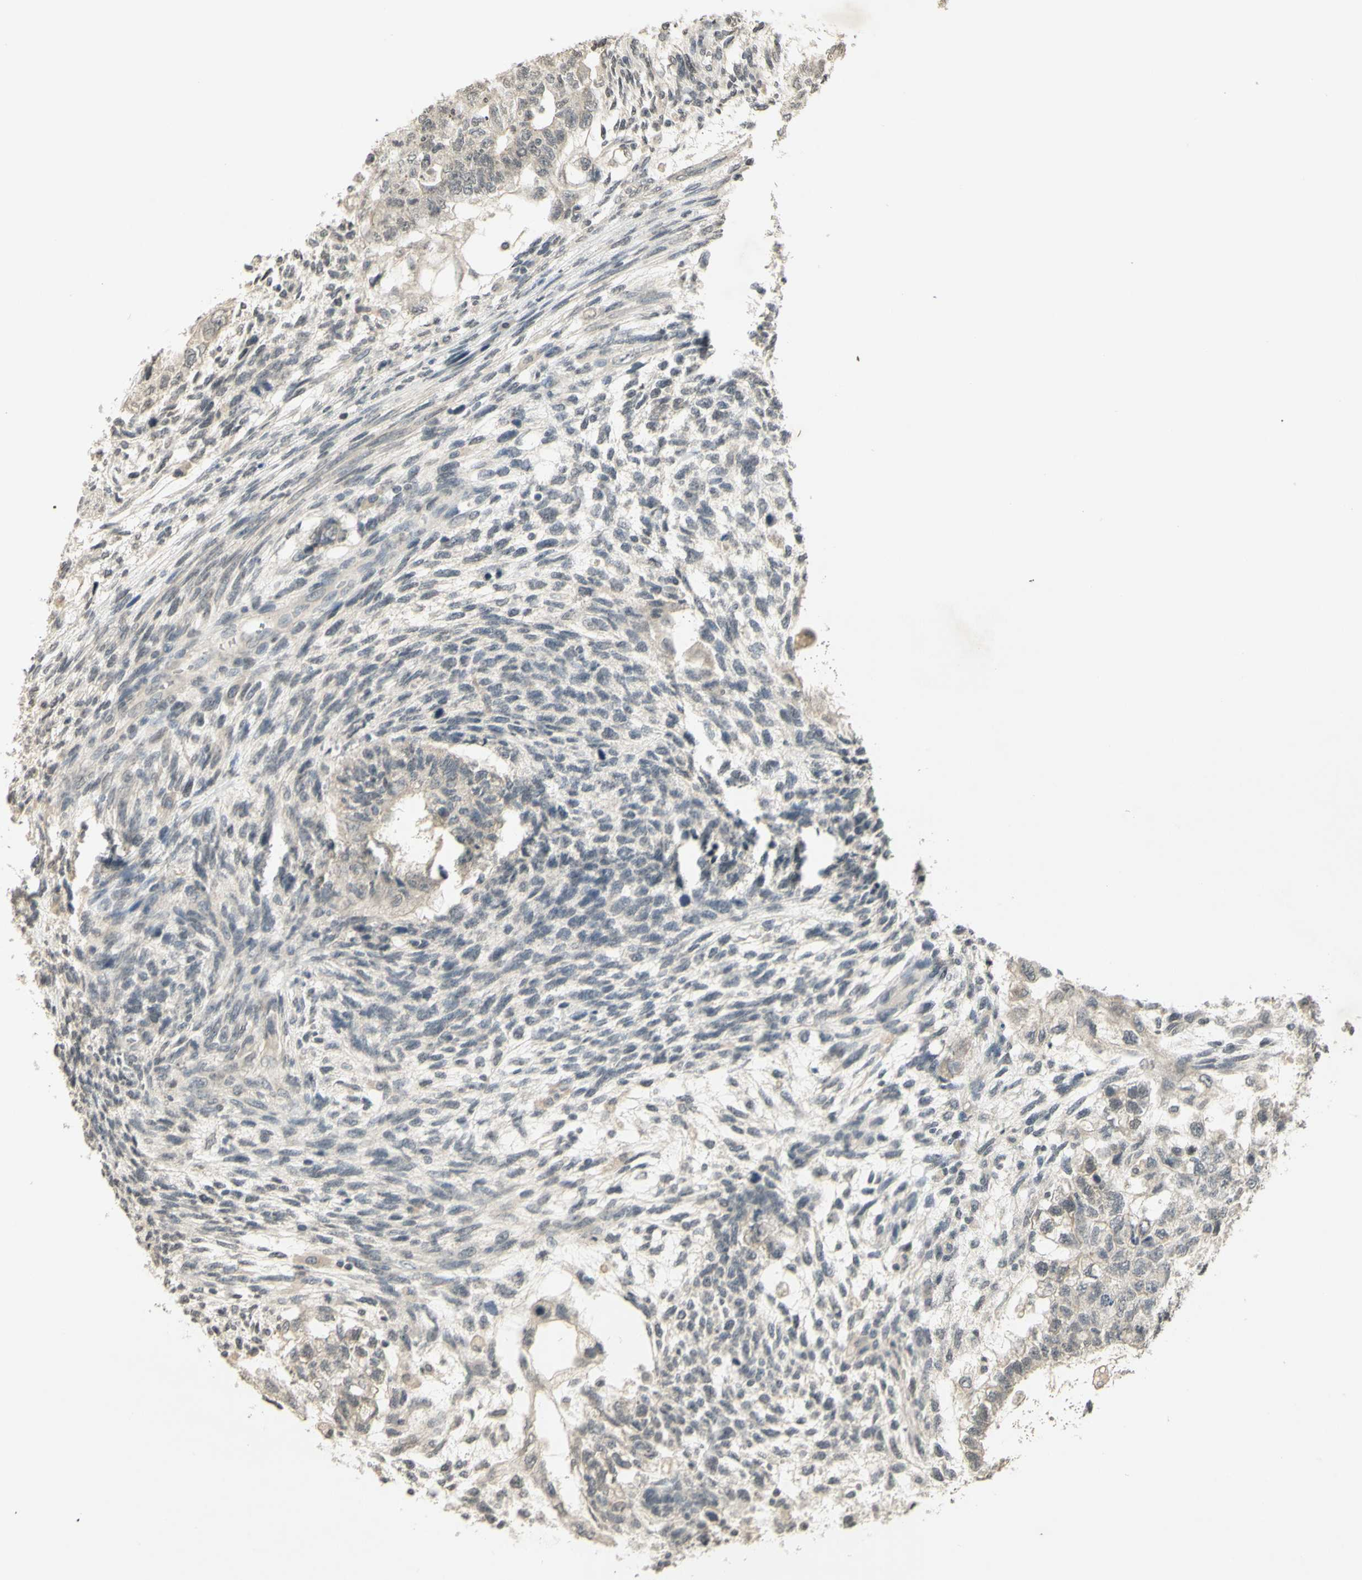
{"staining": {"intensity": "weak", "quantity": "25%-75%", "location": "cytoplasmic/membranous"}, "tissue": "testis cancer", "cell_type": "Tumor cells", "image_type": "cancer", "snomed": [{"axis": "morphology", "description": "Normal tissue, NOS"}, {"axis": "morphology", "description": "Carcinoma, Embryonal, NOS"}, {"axis": "topography", "description": "Testis"}], "caption": "A brown stain shows weak cytoplasmic/membranous staining of a protein in human testis cancer tumor cells. (Stains: DAB (3,3'-diaminobenzidine) in brown, nuclei in blue, Microscopy: brightfield microscopy at high magnification).", "gene": "GLI1", "patient": {"sex": "male", "age": 36}}